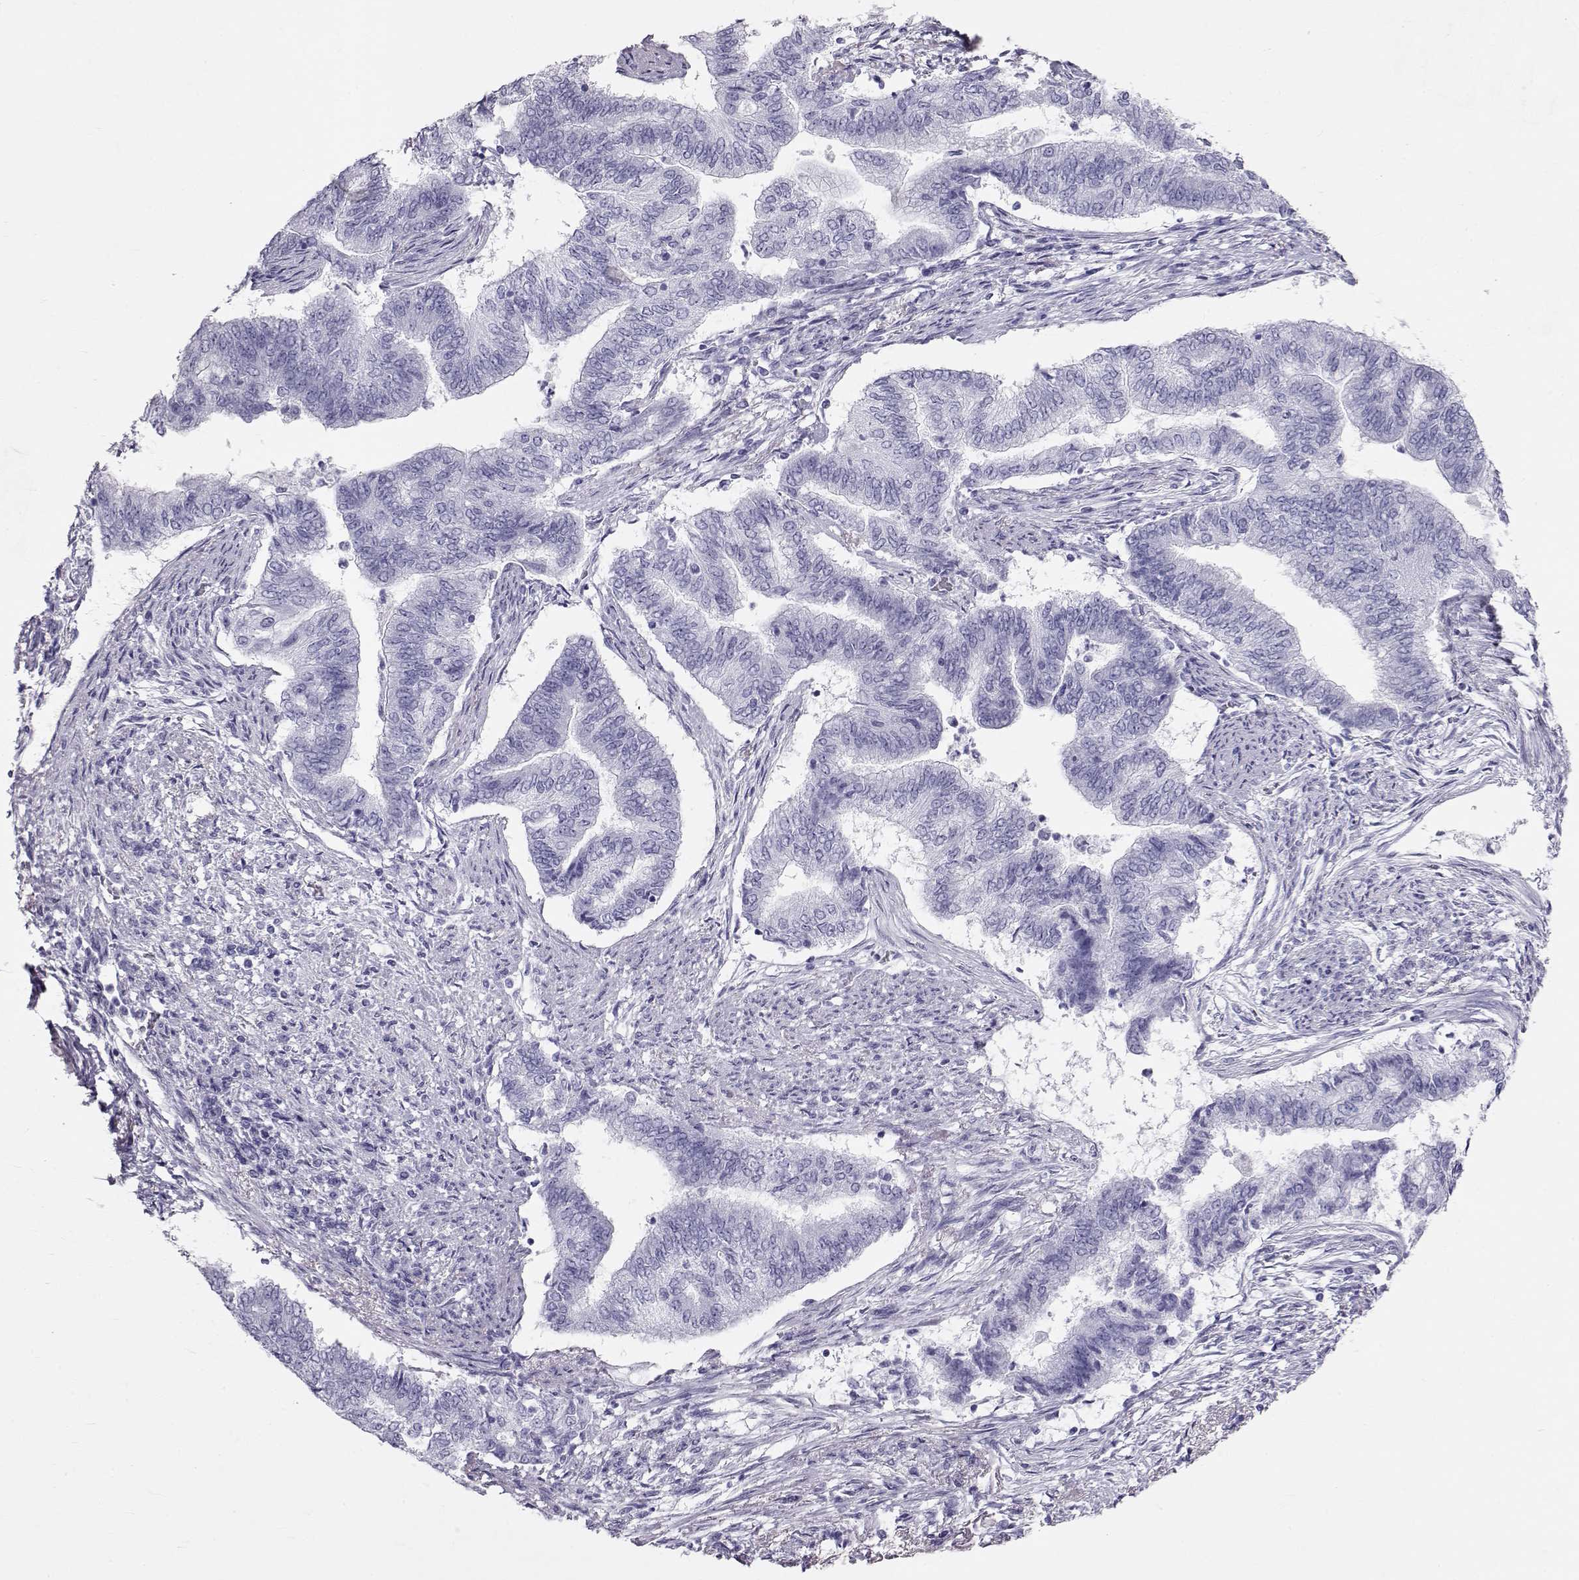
{"staining": {"intensity": "negative", "quantity": "none", "location": "none"}, "tissue": "endometrial cancer", "cell_type": "Tumor cells", "image_type": "cancer", "snomed": [{"axis": "morphology", "description": "Adenocarcinoma, NOS"}, {"axis": "topography", "description": "Endometrium"}], "caption": "This micrograph is of endometrial adenocarcinoma stained with immunohistochemistry (IHC) to label a protein in brown with the nuclei are counter-stained blue. There is no positivity in tumor cells.", "gene": "RD3", "patient": {"sex": "female", "age": 65}}